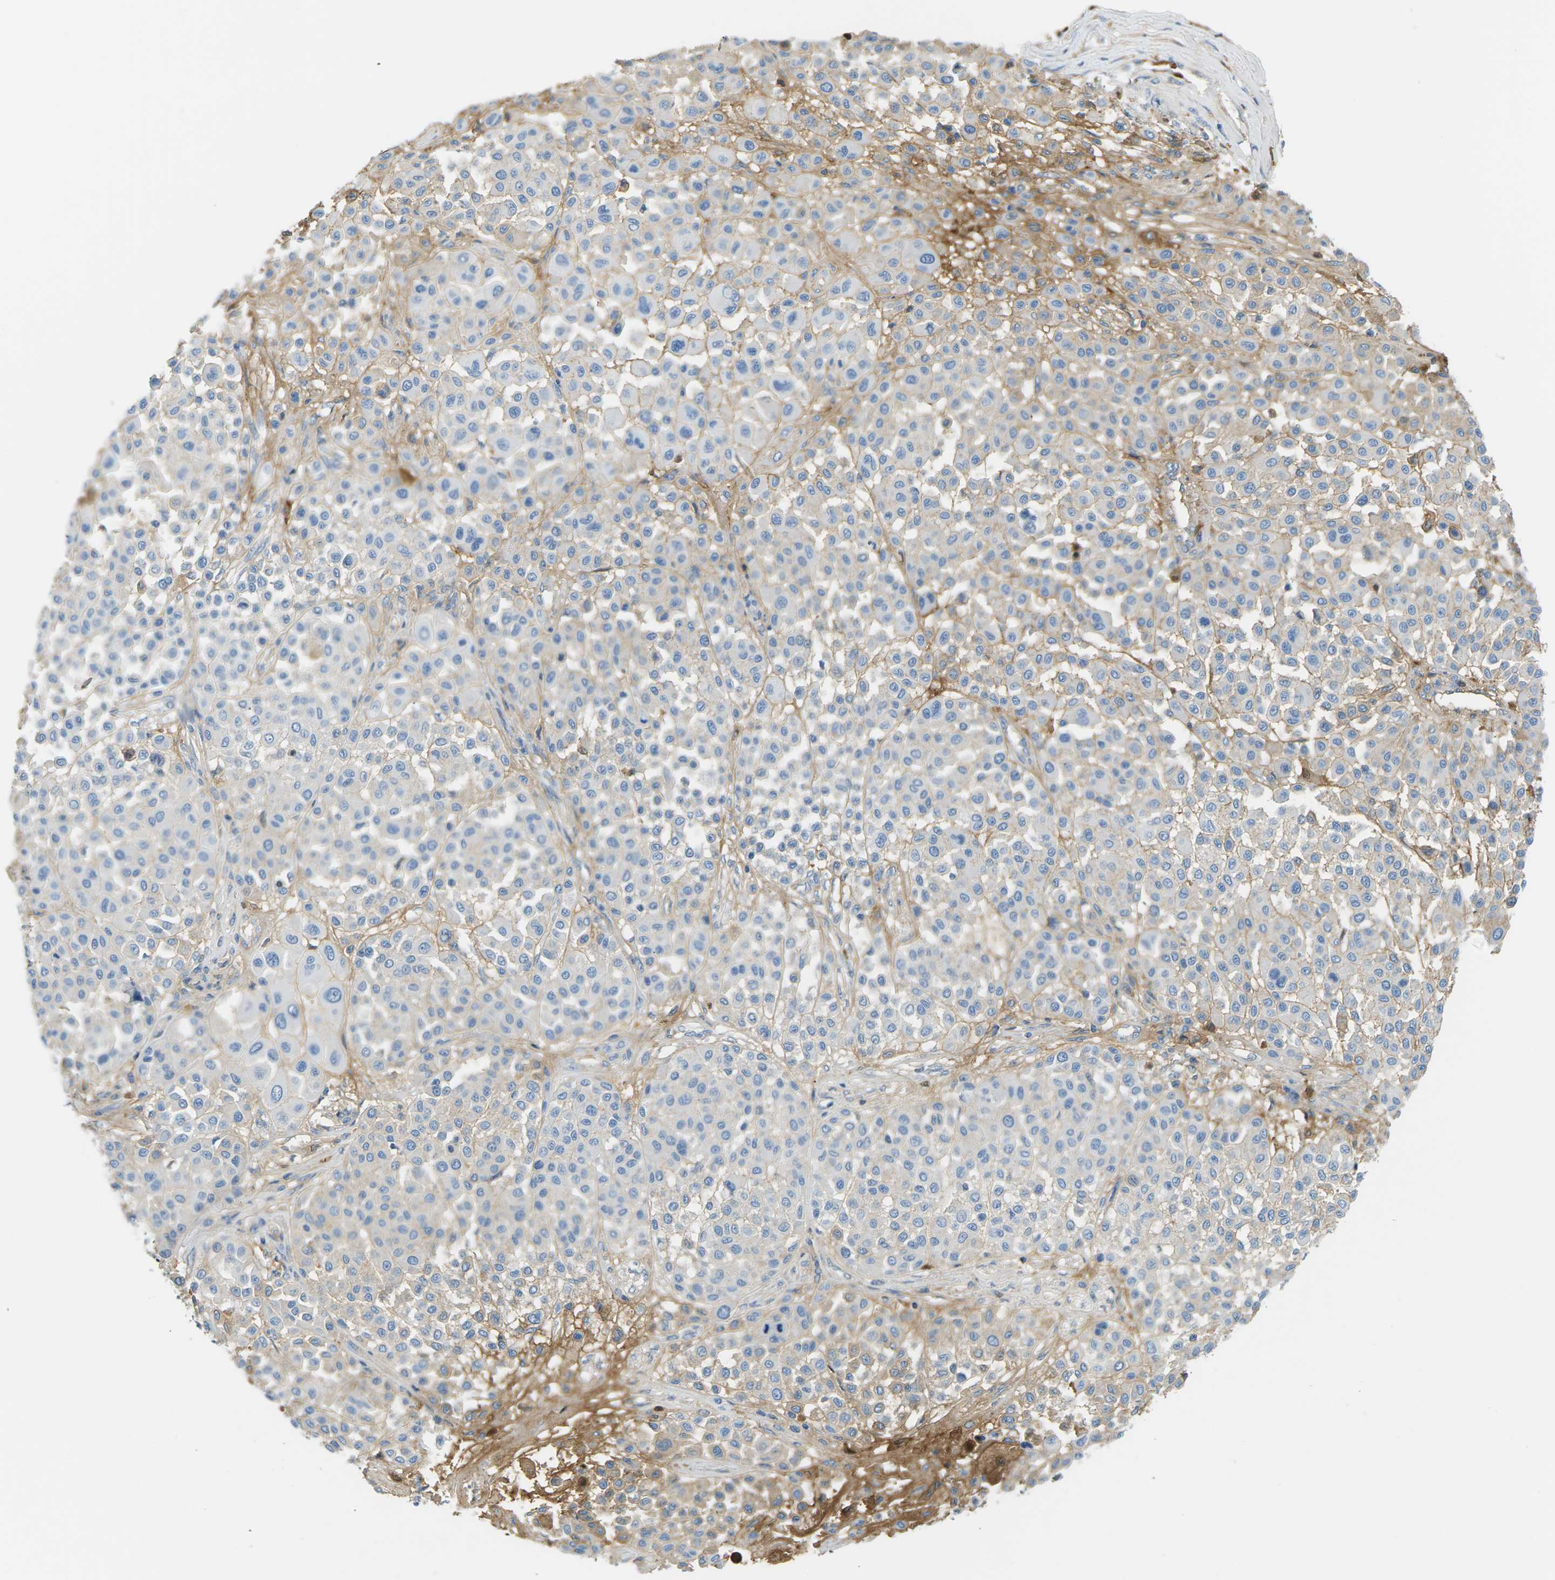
{"staining": {"intensity": "moderate", "quantity": "<25%", "location": "cytoplasmic/membranous"}, "tissue": "melanoma", "cell_type": "Tumor cells", "image_type": "cancer", "snomed": [{"axis": "morphology", "description": "Malignant melanoma, Metastatic site"}, {"axis": "topography", "description": "Soft tissue"}], "caption": "Immunohistochemistry photomicrograph of human melanoma stained for a protein (brown), which shows low levels of moderate cytoplasmic/membranous positivity in about <25% of tumor cells.", "gene": "CFI", "patient": {"sex": "male", "age": 41}}